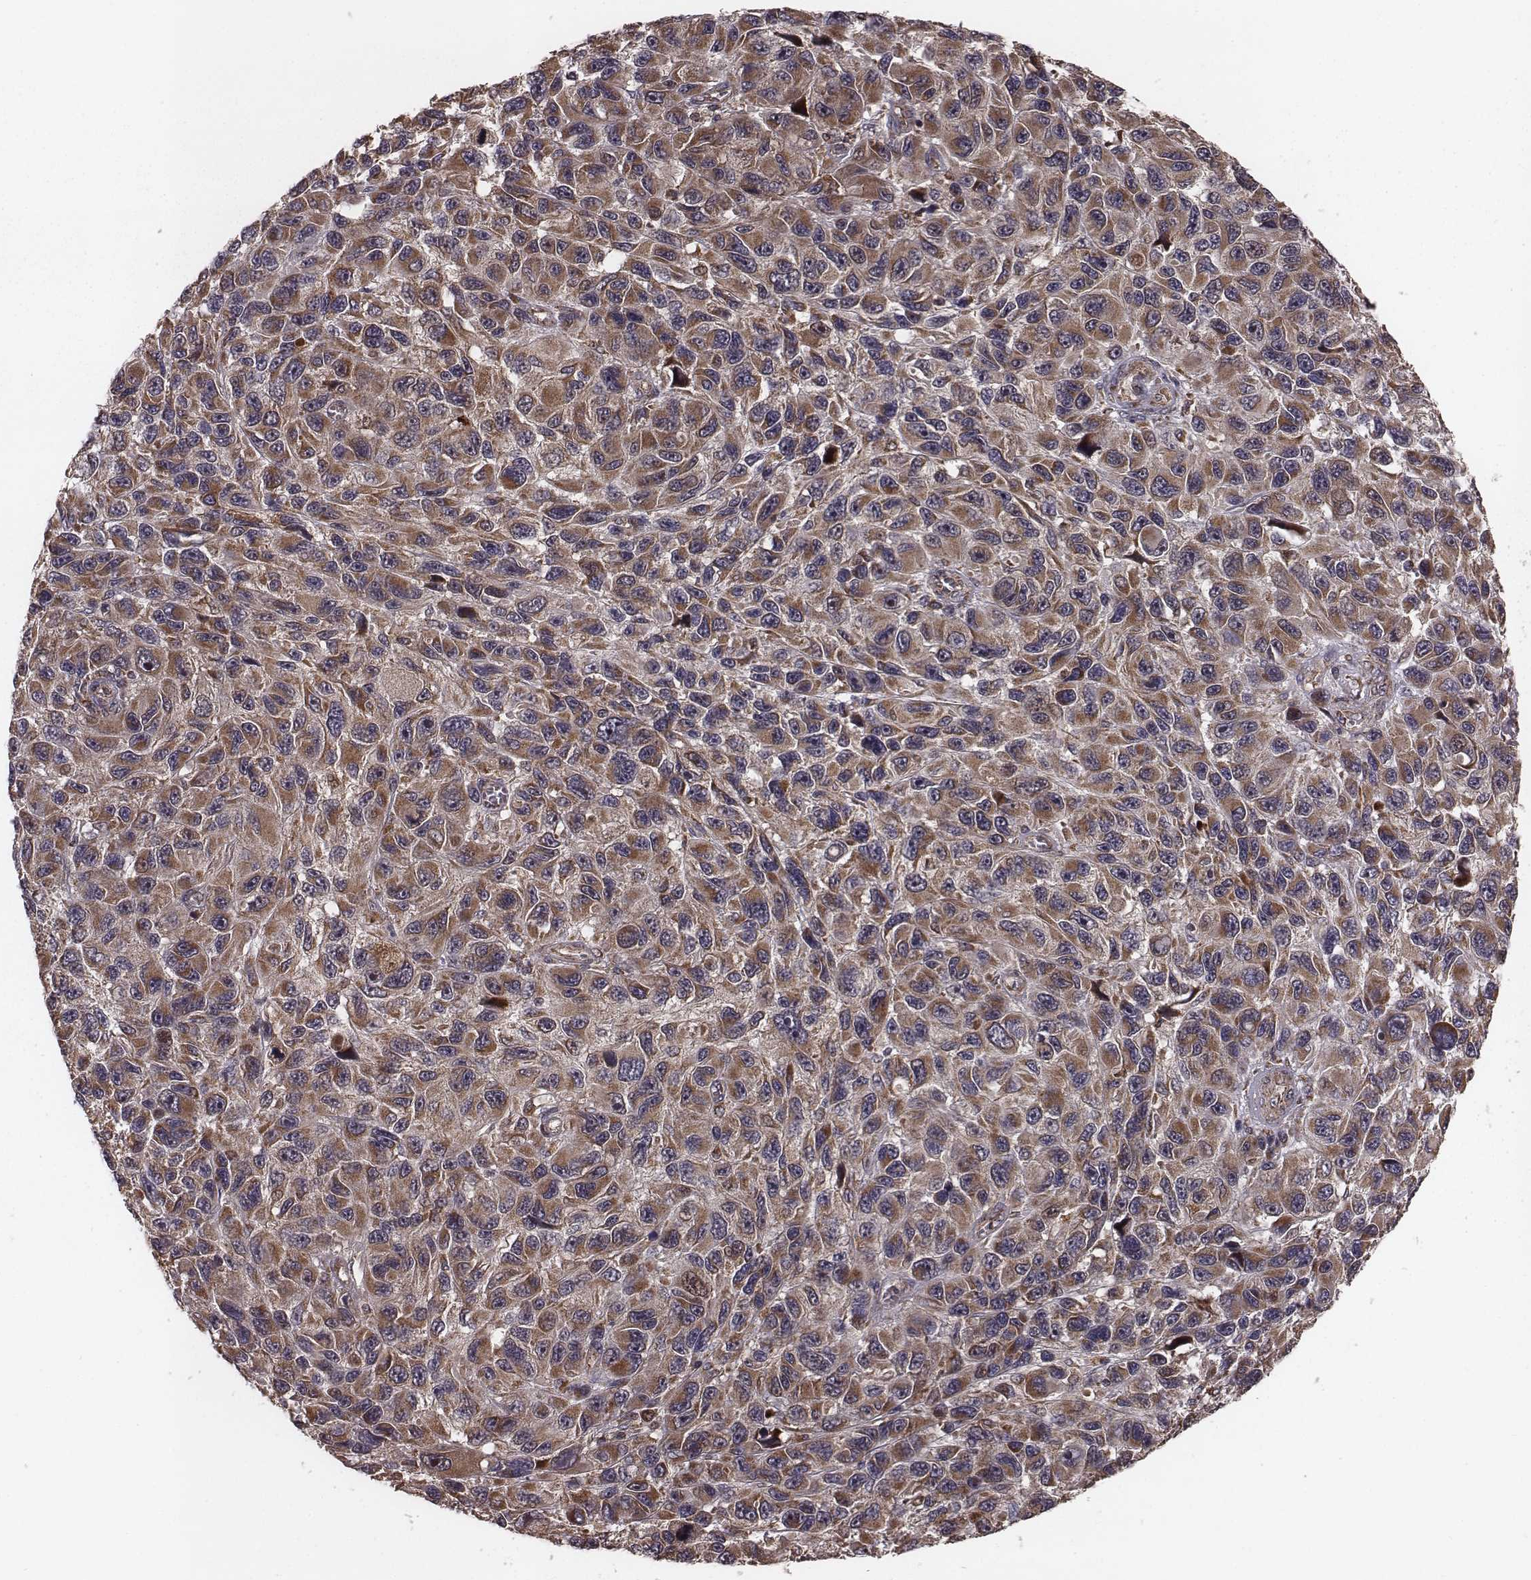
{"staining": {"intensity": "moderate", "quantity": ">75%", "location": "cytoplasmic/membranous"}, "tissue": "melanoma", "cell_type": "Tumor cells", "image_type": "cancer", "snomed": [{"axis": "morphology", "description": "Malignant melanoma, NOS"}, {"axis": "topography", "description": "Skin"}], "caption": "This is an image of immunohistochemistry staining of melanoma, which shows moderate positivity in the cytoplasmic/membranous of tumor cells.", "gene": "ZDHHC21", "patient": {"sex": "male", "age": 53}}